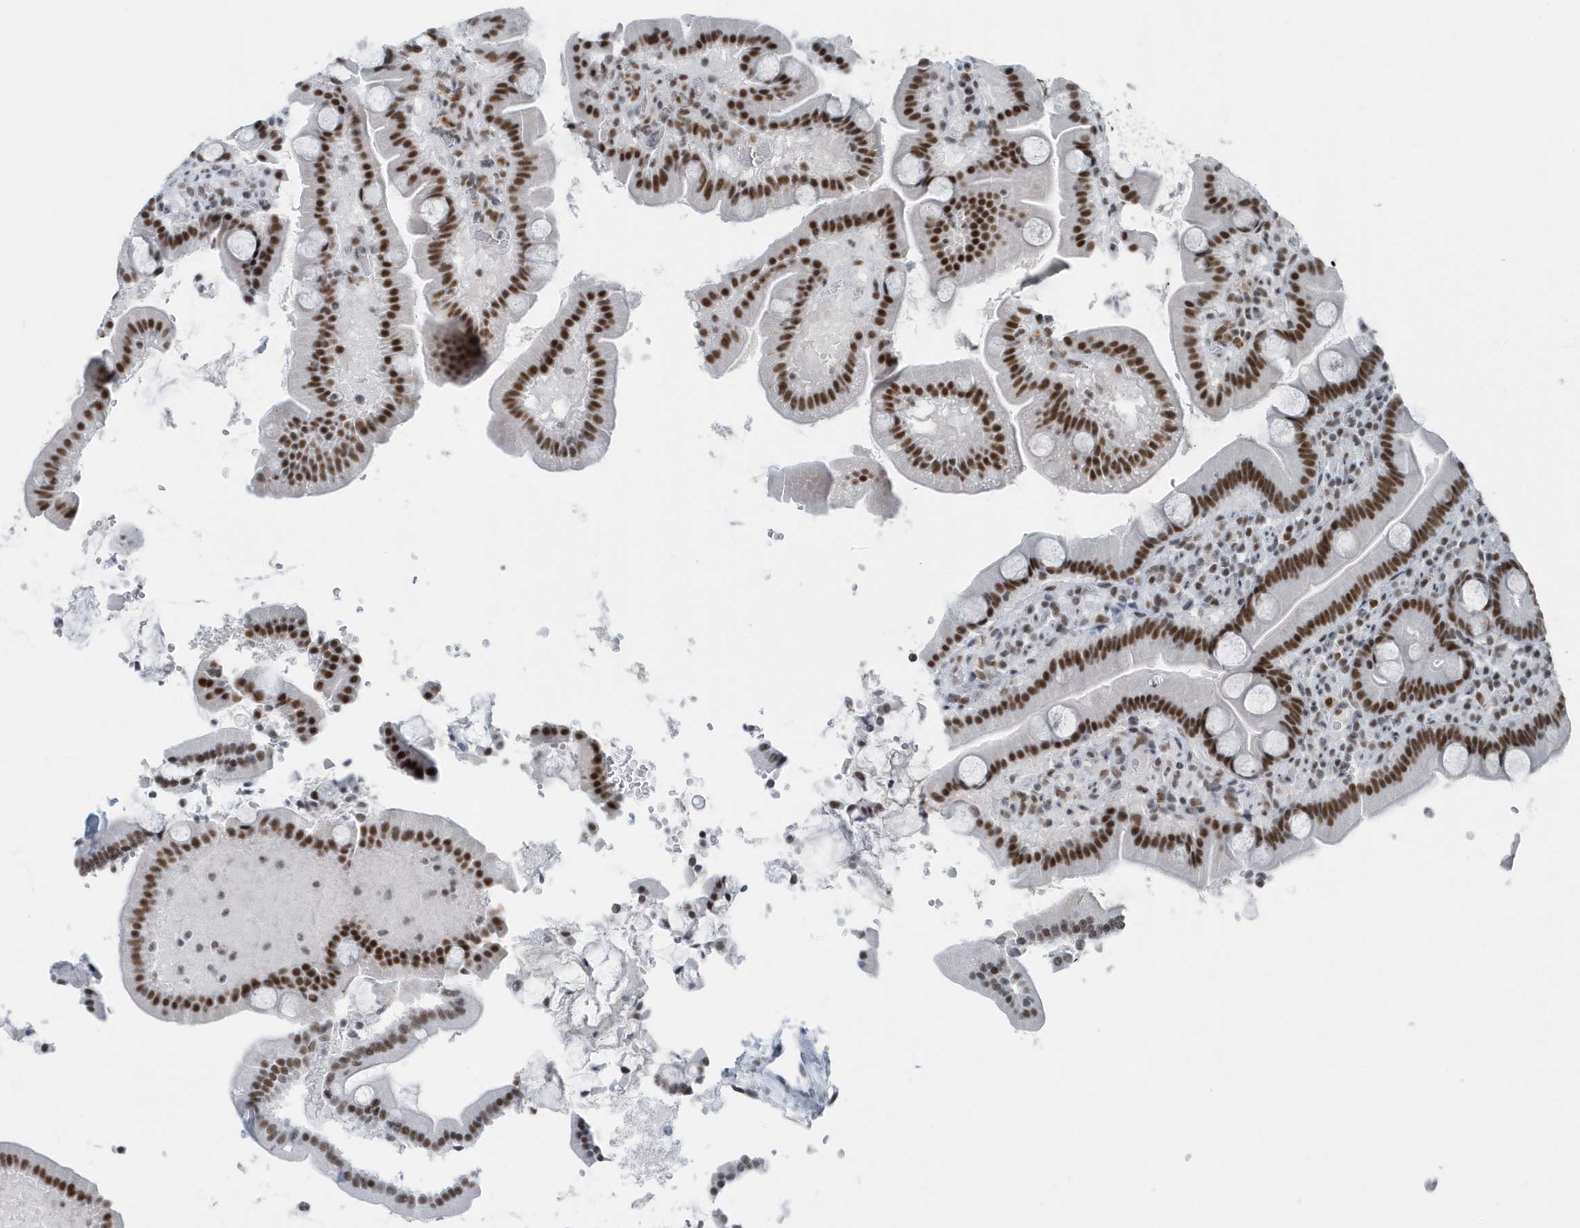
{"staining": {"intensity": "strong", "quantity": ">75%", "location": "nuclear"}, "tissue": "duodenum", "cell_type": "Glandular cells", "image_type": "normal", "snomed": [{"axis": "morphology", "description": "Normal tissue, NOS"}, {"axis": "topography", "description": "Duodenum"}], "caption": "DAB (3,3'-diaminobenzidine) immunohistochemical staining of normal duodenum shows strong nuclear protein expression in approximately >75% of glandular cells.", "gene": "FIP1L1", "patient": {"sex": "male", "age": 55}}